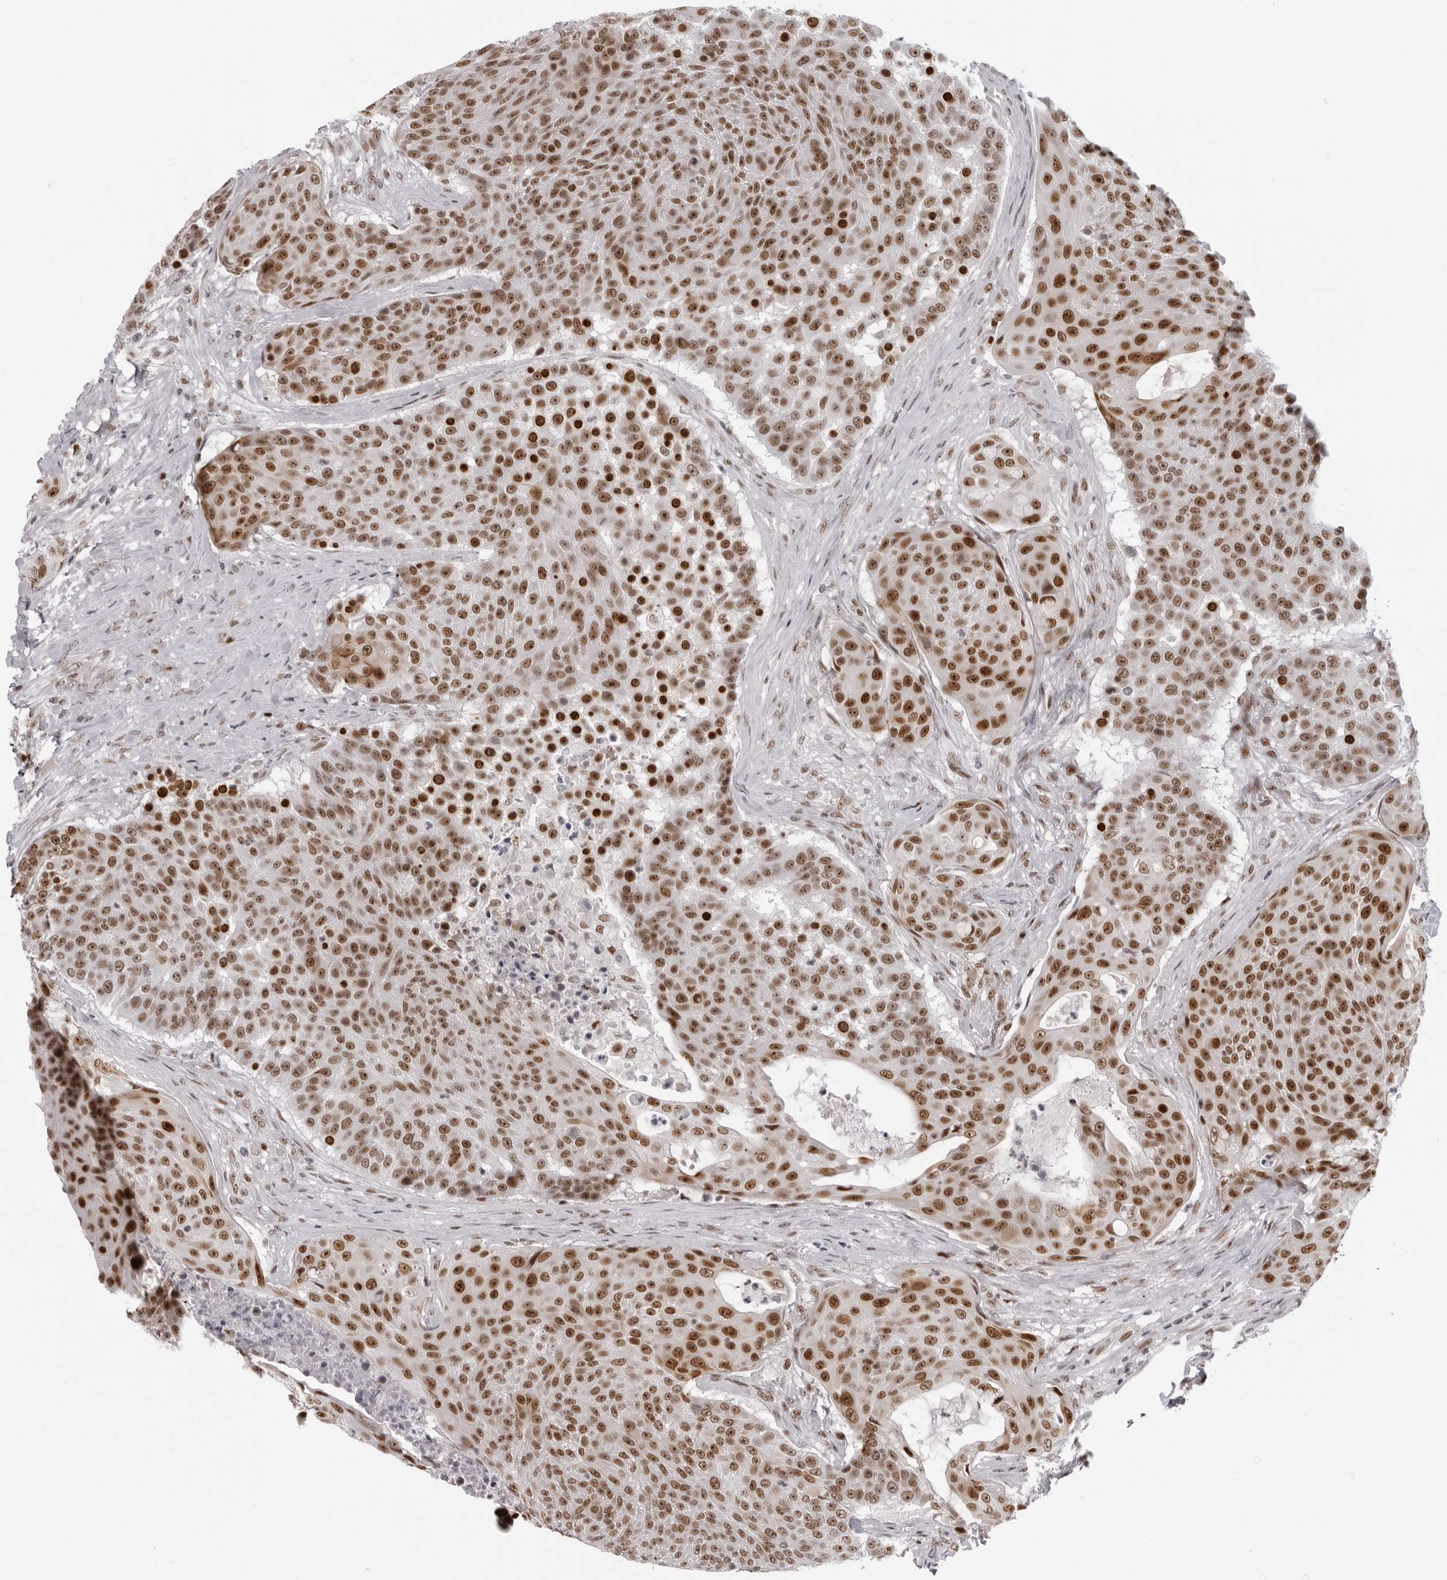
{"staining": {"intensity": "strong", "quantity": ">75%", "location": "nuclear"}, "tissue": "urothelial cancer", "cell_type": "Tumor cells", "image_type": "cancer", "snomed": [{"axis": "morphology", "description": "Urothelial carcinoma, High grade"}, {"axis": "topography", "description": "Urinary bladder"}], "caption": "The micrograph displays staining of urothelial cancer, revealing strong nuclear protein expression (brown color) within tumor cells.", "gene": "HEXIM2", "patient": {"sex": "female", "age": 63}}